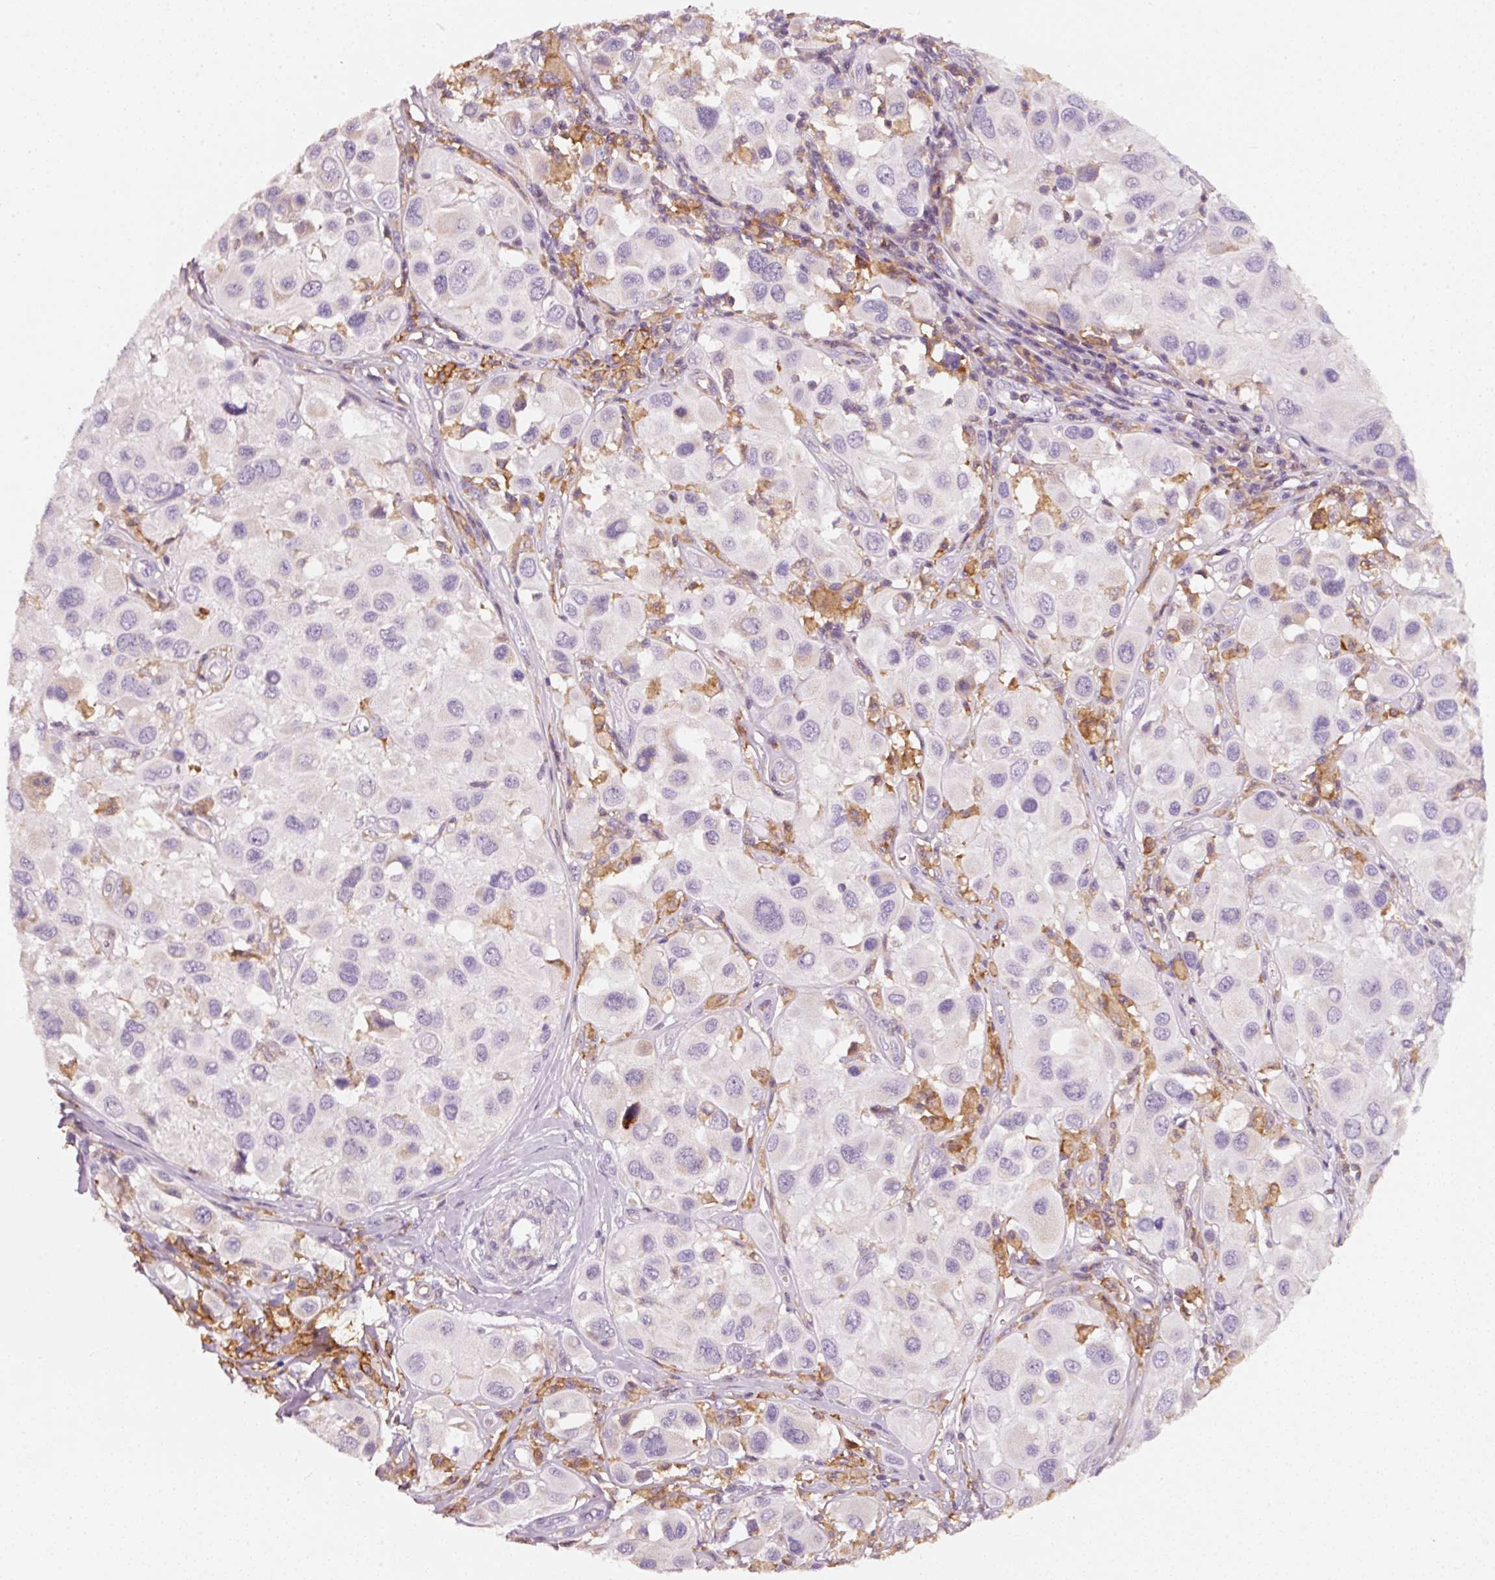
{"staining": {"intensity": "negative", "quantity": "none", "location": "none"}, "tissue": "melanoma", "cell_type": "Tumor cells", "image_type": "cancer", "snomed": [{"axis": "morphology", "description": "Malignant melanoma, Metastatic site"}, {"axis": "topography", "description": "Skin"}], "caption": "There is no significant staining in tumor cells of malignant melanoma (metastatic site). Brightfield microscopy of immunohistochemistry (IHC) stained with DAB (3,3'-diaminobenzidine) (brown) and hematoxylin (blue), captured at high magnification.", "gene": "IQGAP2", "patient": {"sex": "male", "age": 41}}